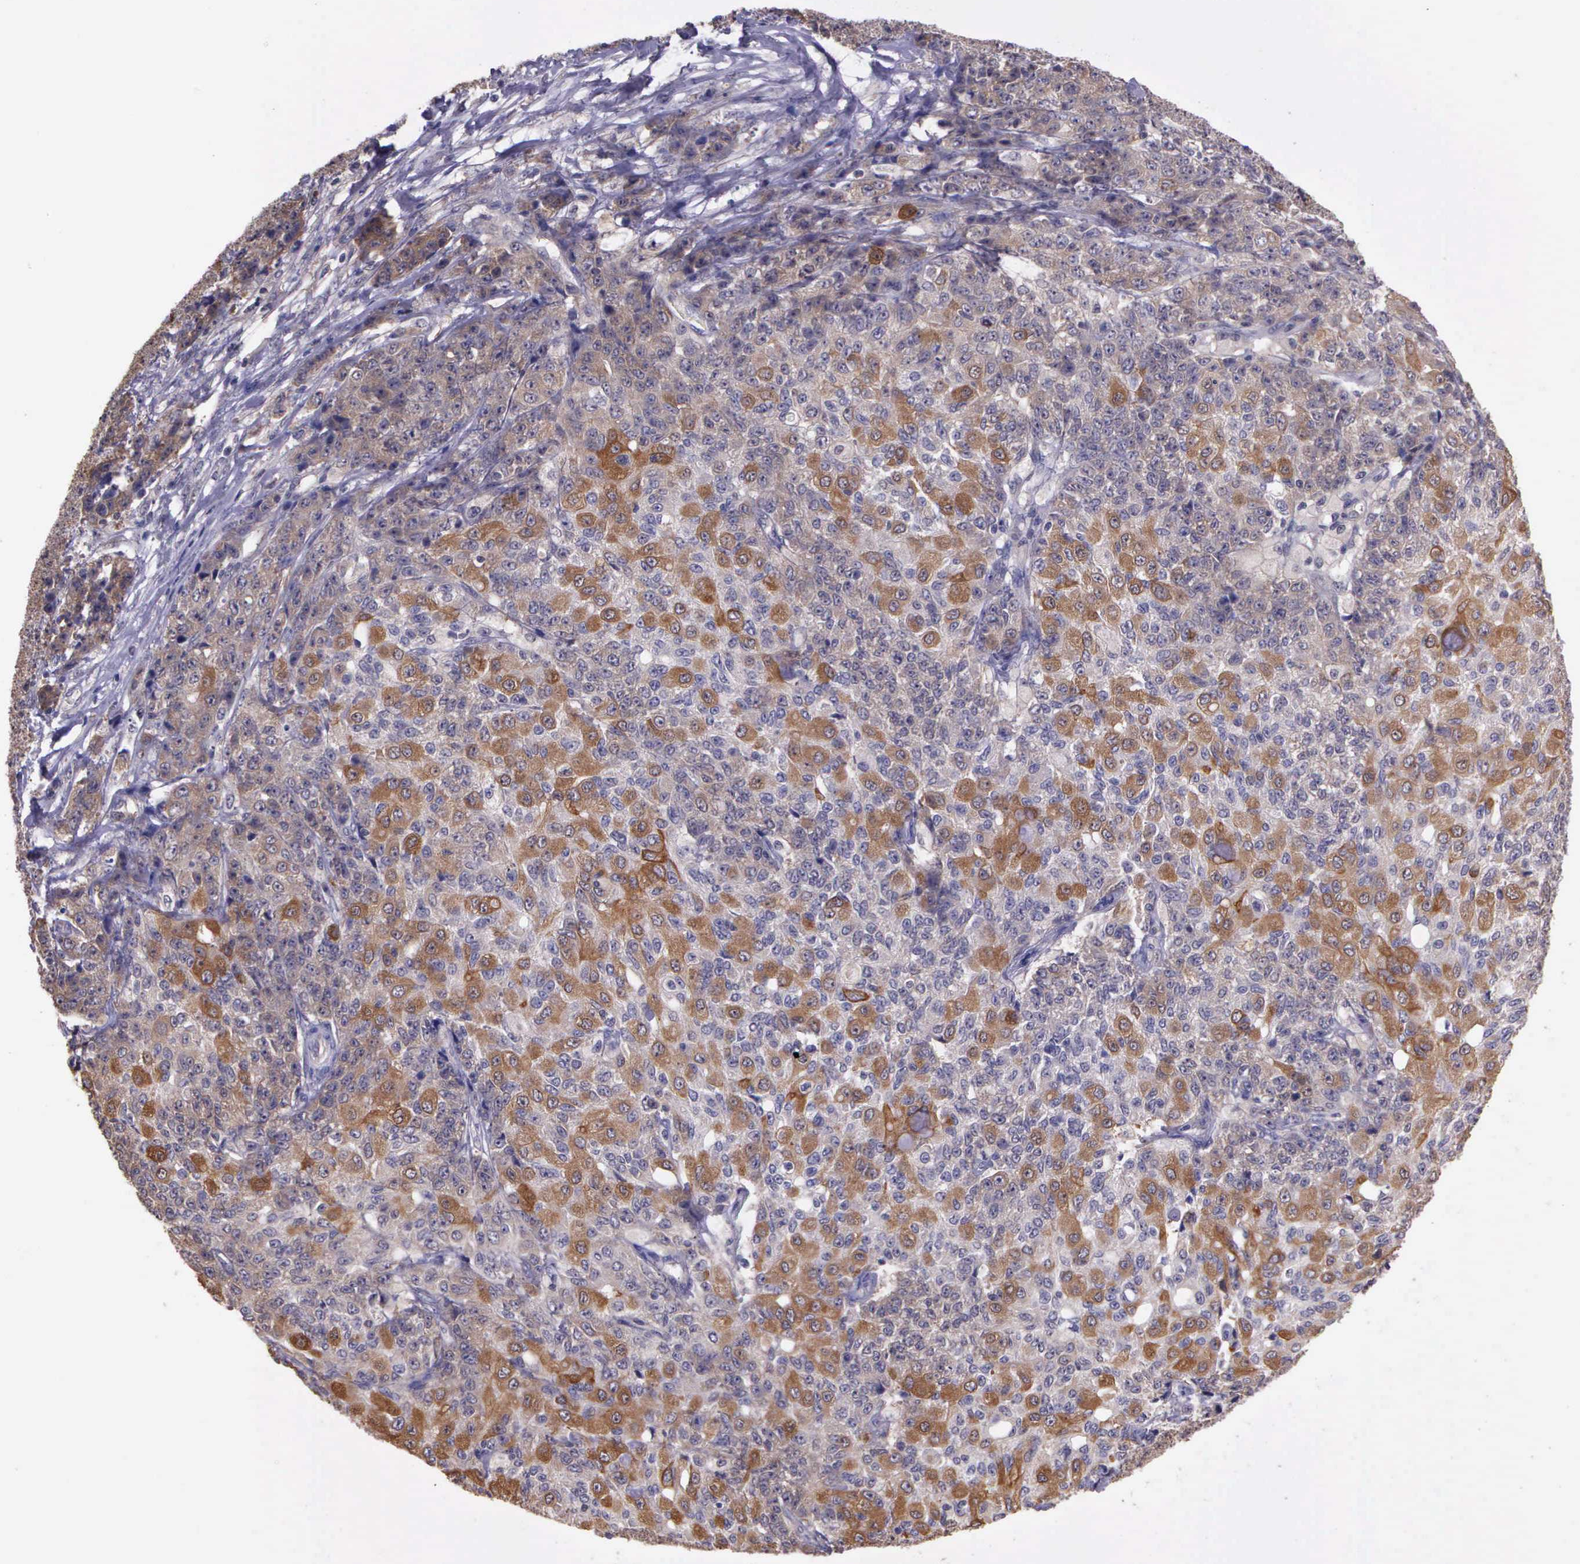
{"staining": {"intensity": "weak", "quantity": ">75%", "location": "cytoplasmic/membranous"}, "tissue": "ovarian cancer", "cell_type": "Tumor cells", "image_type": "cancer", "snomed": [{"axis": "morphology", "description": "Carcinoma, endometroid"}, {"axis": "topography", "description": "Ovary"}], "caption": "Approximately >75% of tumor cells in endometroid carcinoma (ovarian) demonstrate weak cytoplasmic/membranous protein staining as visualized by brown immunohistochemical staining.", "gene": "IGBP1", "patient": {"sex": "female", "age": 42}}